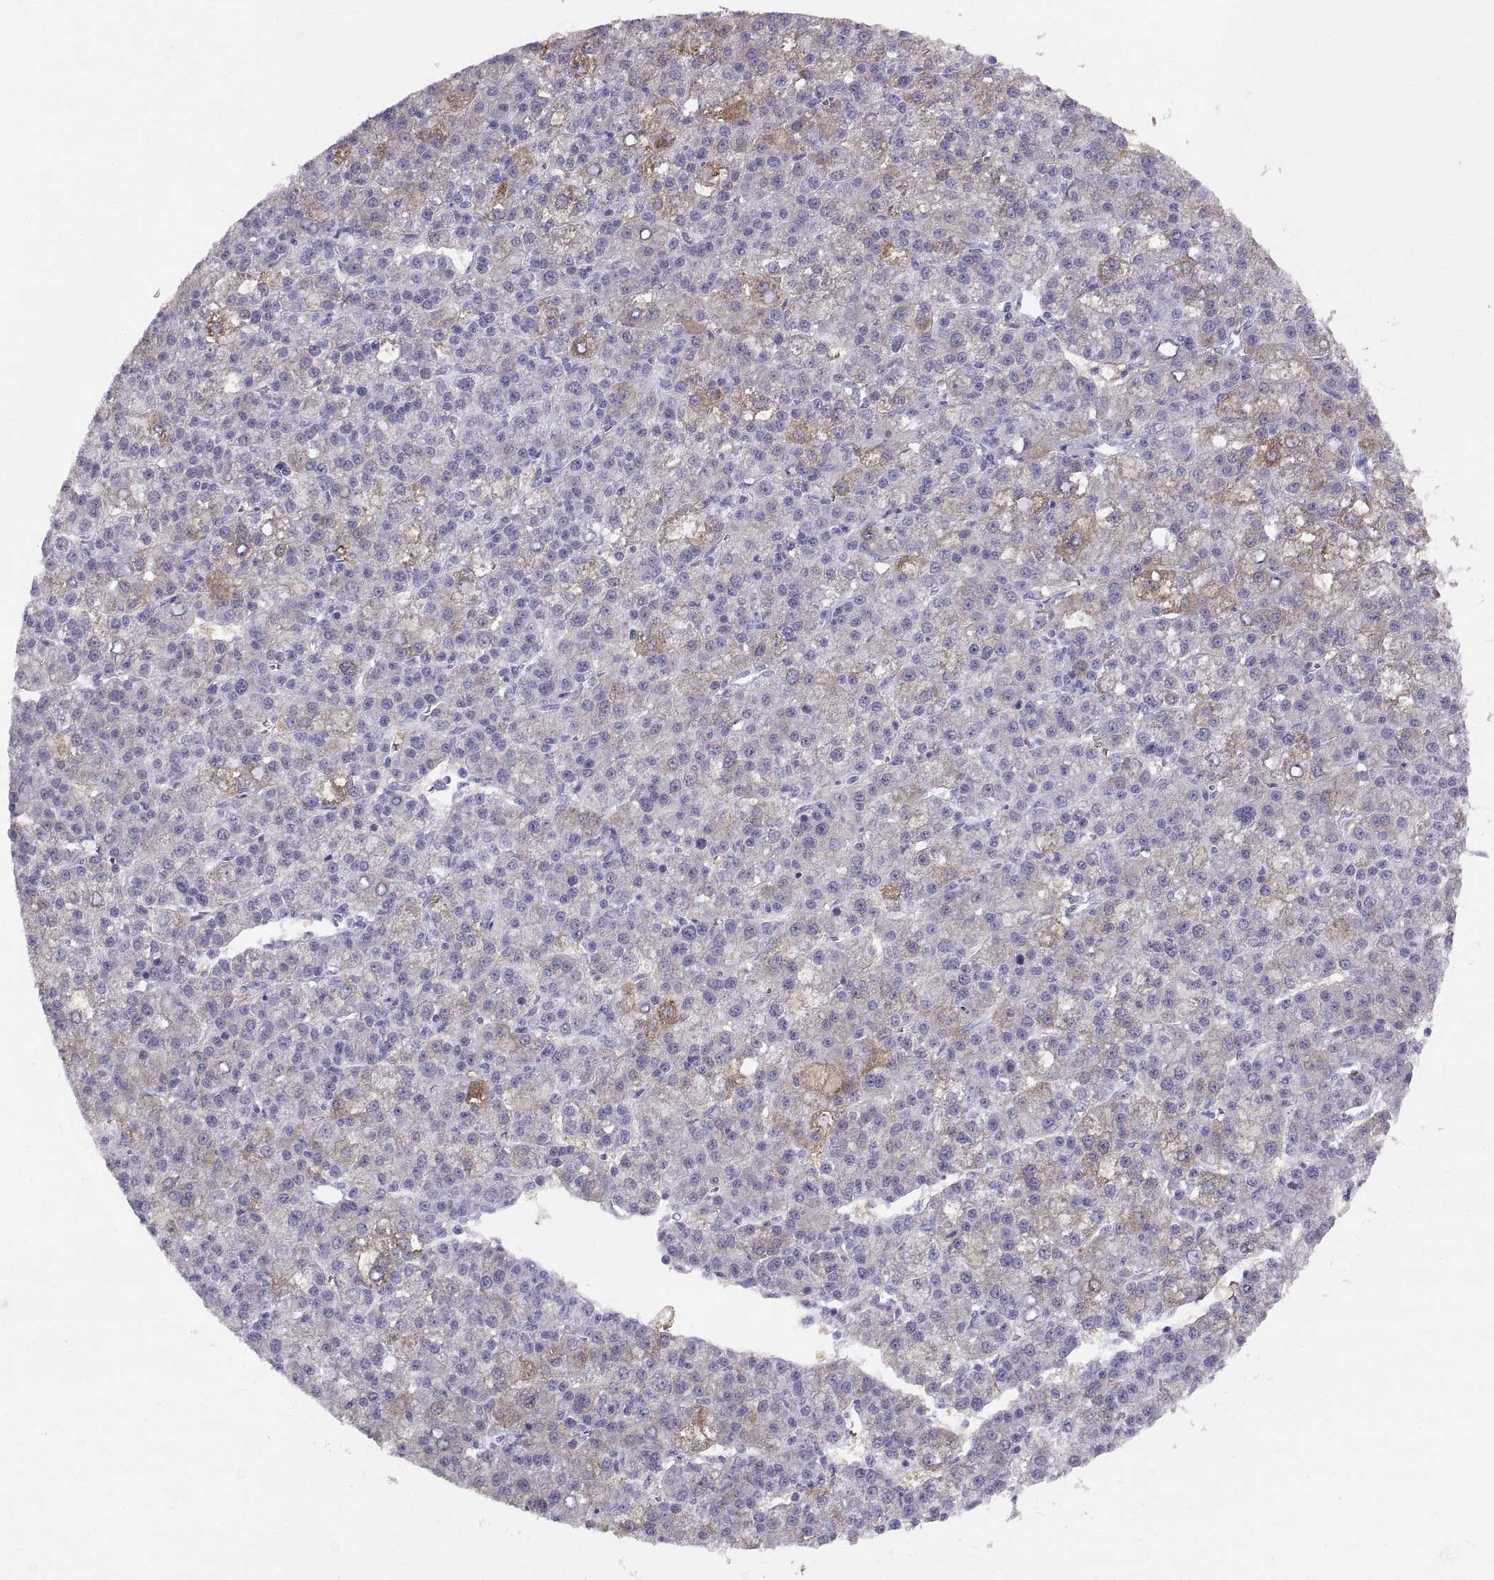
{"staining": {"intensity": "negative", "quantity": "none", "location": "none"}, "tissue": "liver cancer", "cell_type": "Tumor cells", "image_type": "cancer", "snomed": [{"axis": "morphology", "description": "Carcinoma, Hepatocellular, NOS"}, {"axis": "topography", "description": "Liver"}], "caption": "This is an immunohistochemistry histopathology image of human hepatocellular carcinoma (liver). There is no staining in tumor cells.", "gene": "SLC22A6", "patient": {"sex": "female", "age": 60}}